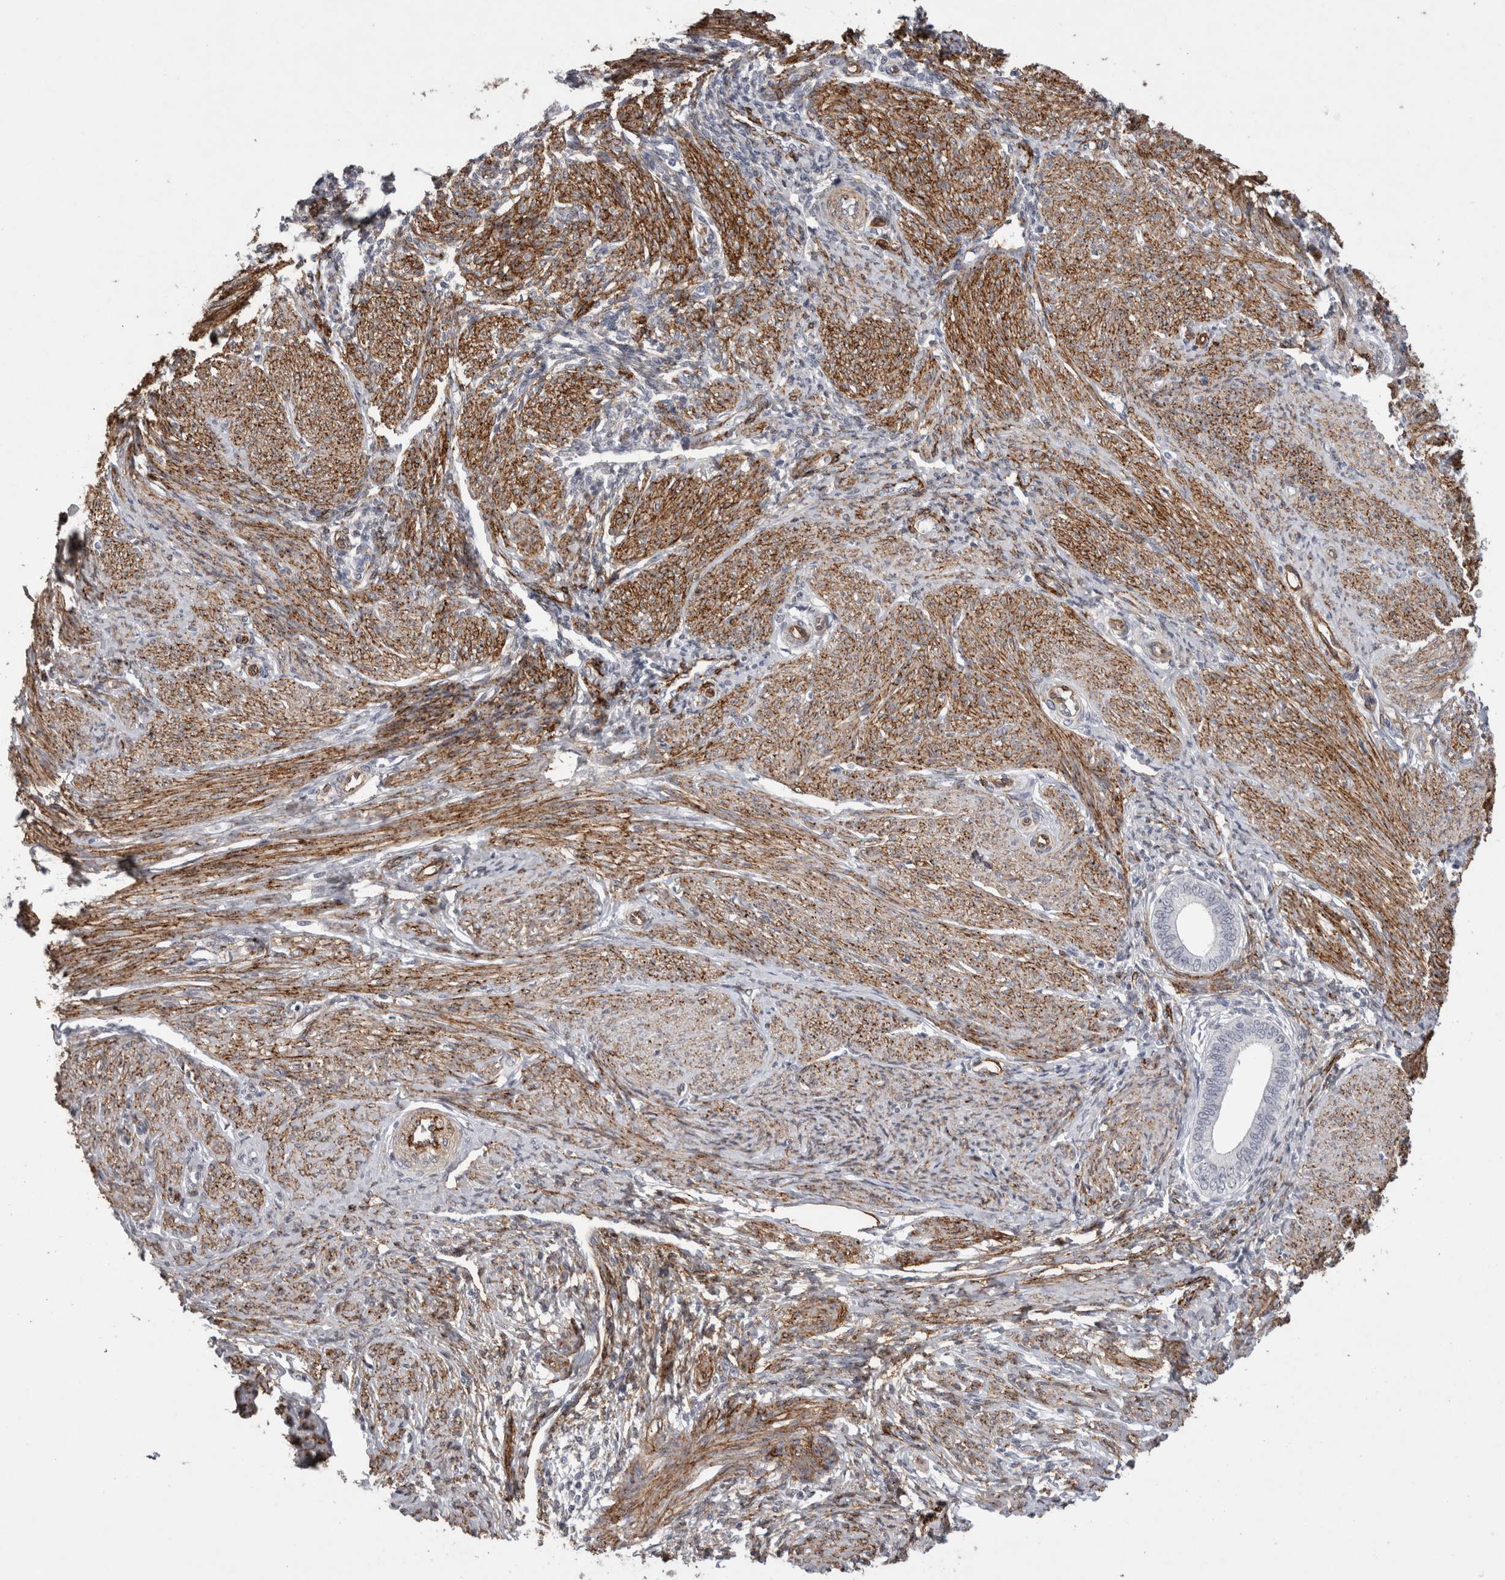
{"staining": {"intensity": "negative", "quantity": "none", "location": "none"}, "tissue": "endometrium", "cell_type": "Cells in endometrial stroma", "image_type": "normal", "snomed": [{"axis": "morphology", "description": "Normal tissue, NOS"}, {"axis": "topography", "description": "Endometrium"}], "caption": "High power microscopy photomicrograph of an IHC histopathology image of unremarkable endometrium, revealing no significant expression in cells in endometrial stroma. The staining is performed using DAB (3,3'-diaminobenzidine) brown chromogen with nuclei counter-stained in using hematoxylin.", "gene": "CDH13", "patient": {"sex": "female", "age": 42}}